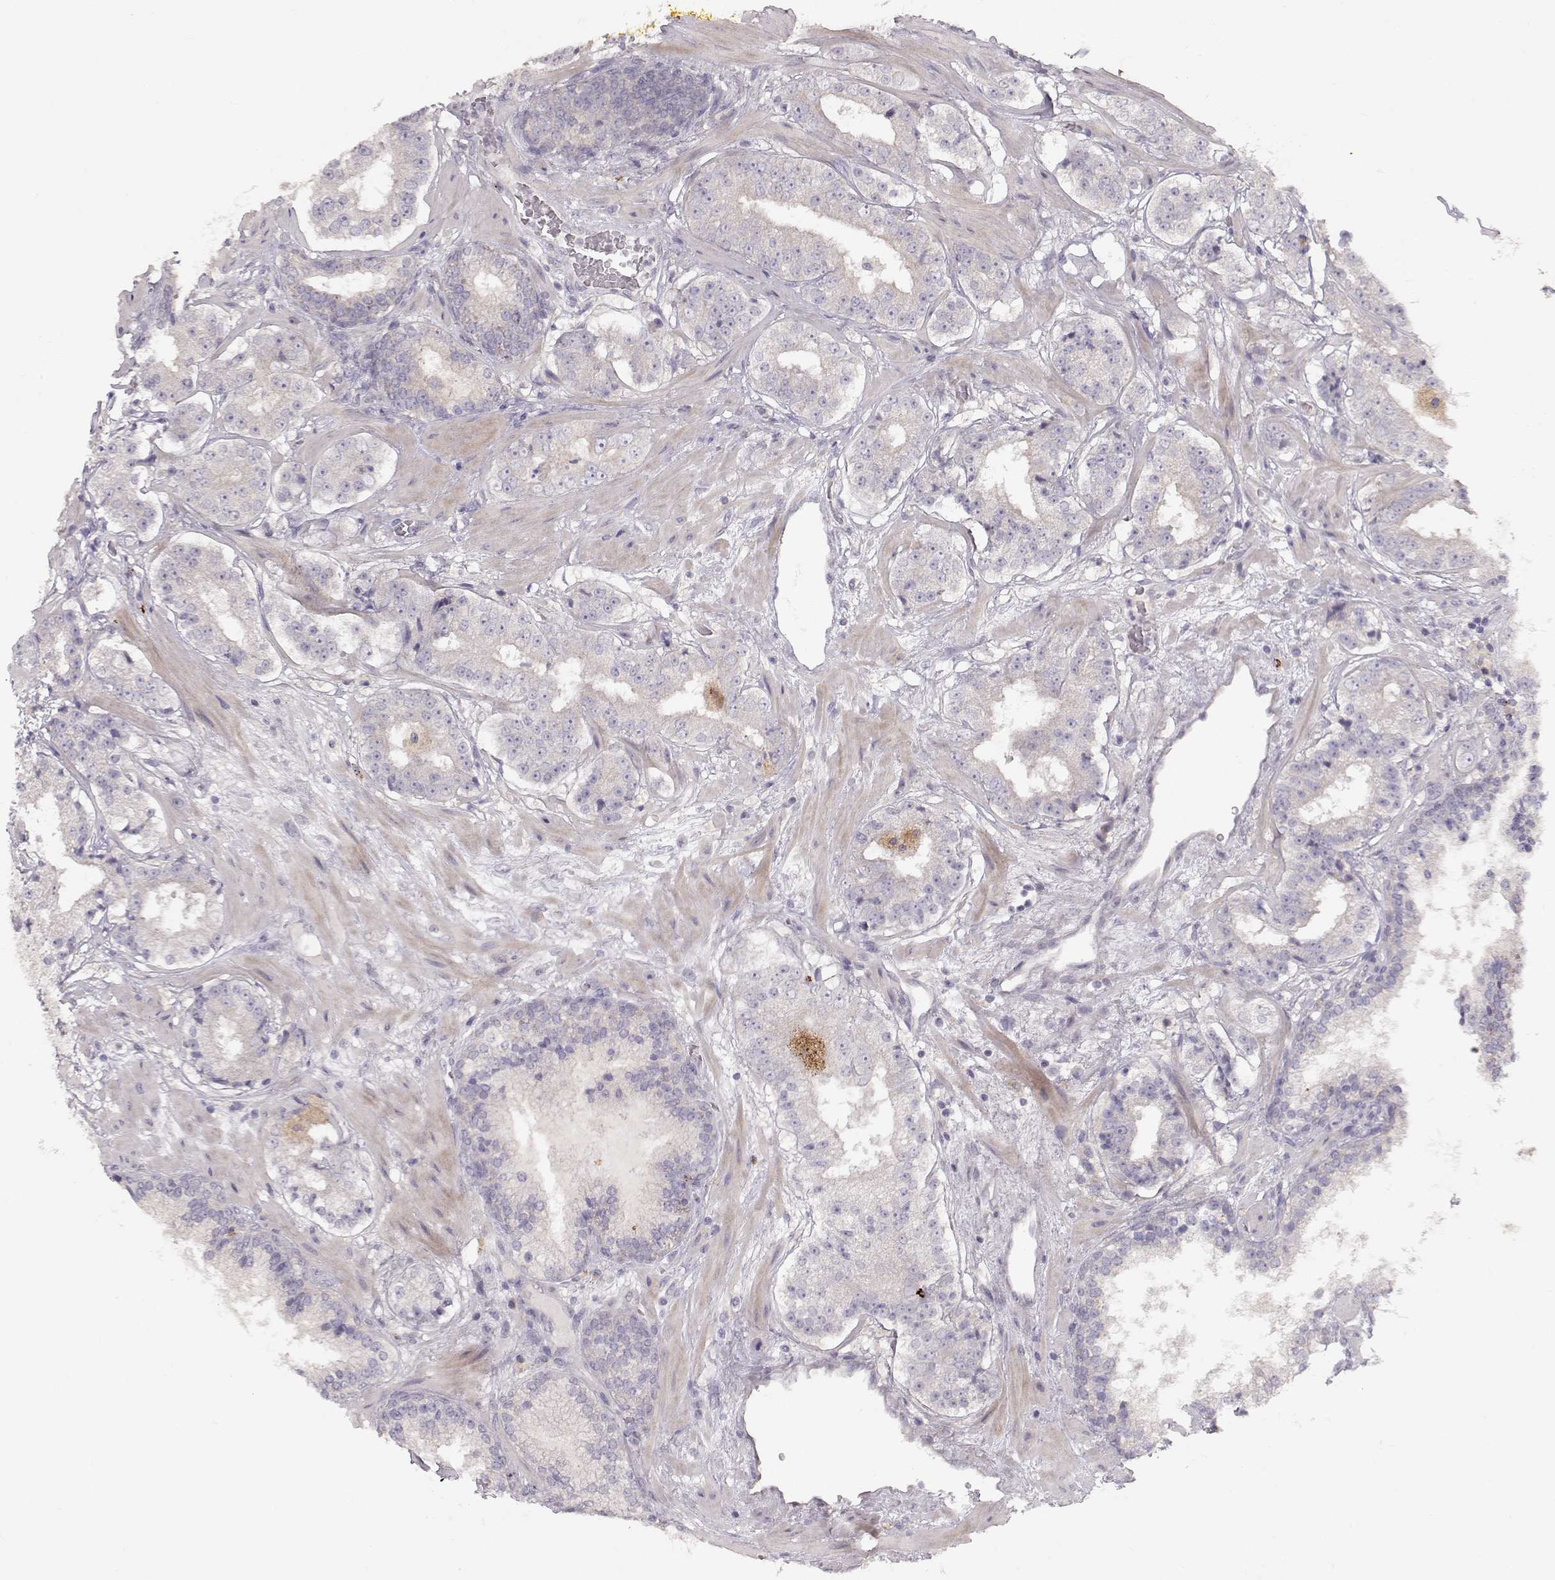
{"staining": {"intensity": "negative", "quantity": "none", "location": "none"}, "tissue": "prostate cancer", "cell_type": "Tumor cells", "image_type": "cancer", "snomed": [{"axis": "morphology", "description": "Adenocarcinoma, Low grade"}, {"axis": "topography", "description": "Prostate"}], "caption": "Micrograph shows no significant protein expression in tumor cells of prostate cancer (low-grade adenocarcinoma). (DAB IHC visualized using brightfield microscopy, high magnification).", "gene": "ARHGAP8", "patient": {"sex": "male", "age": 60}}